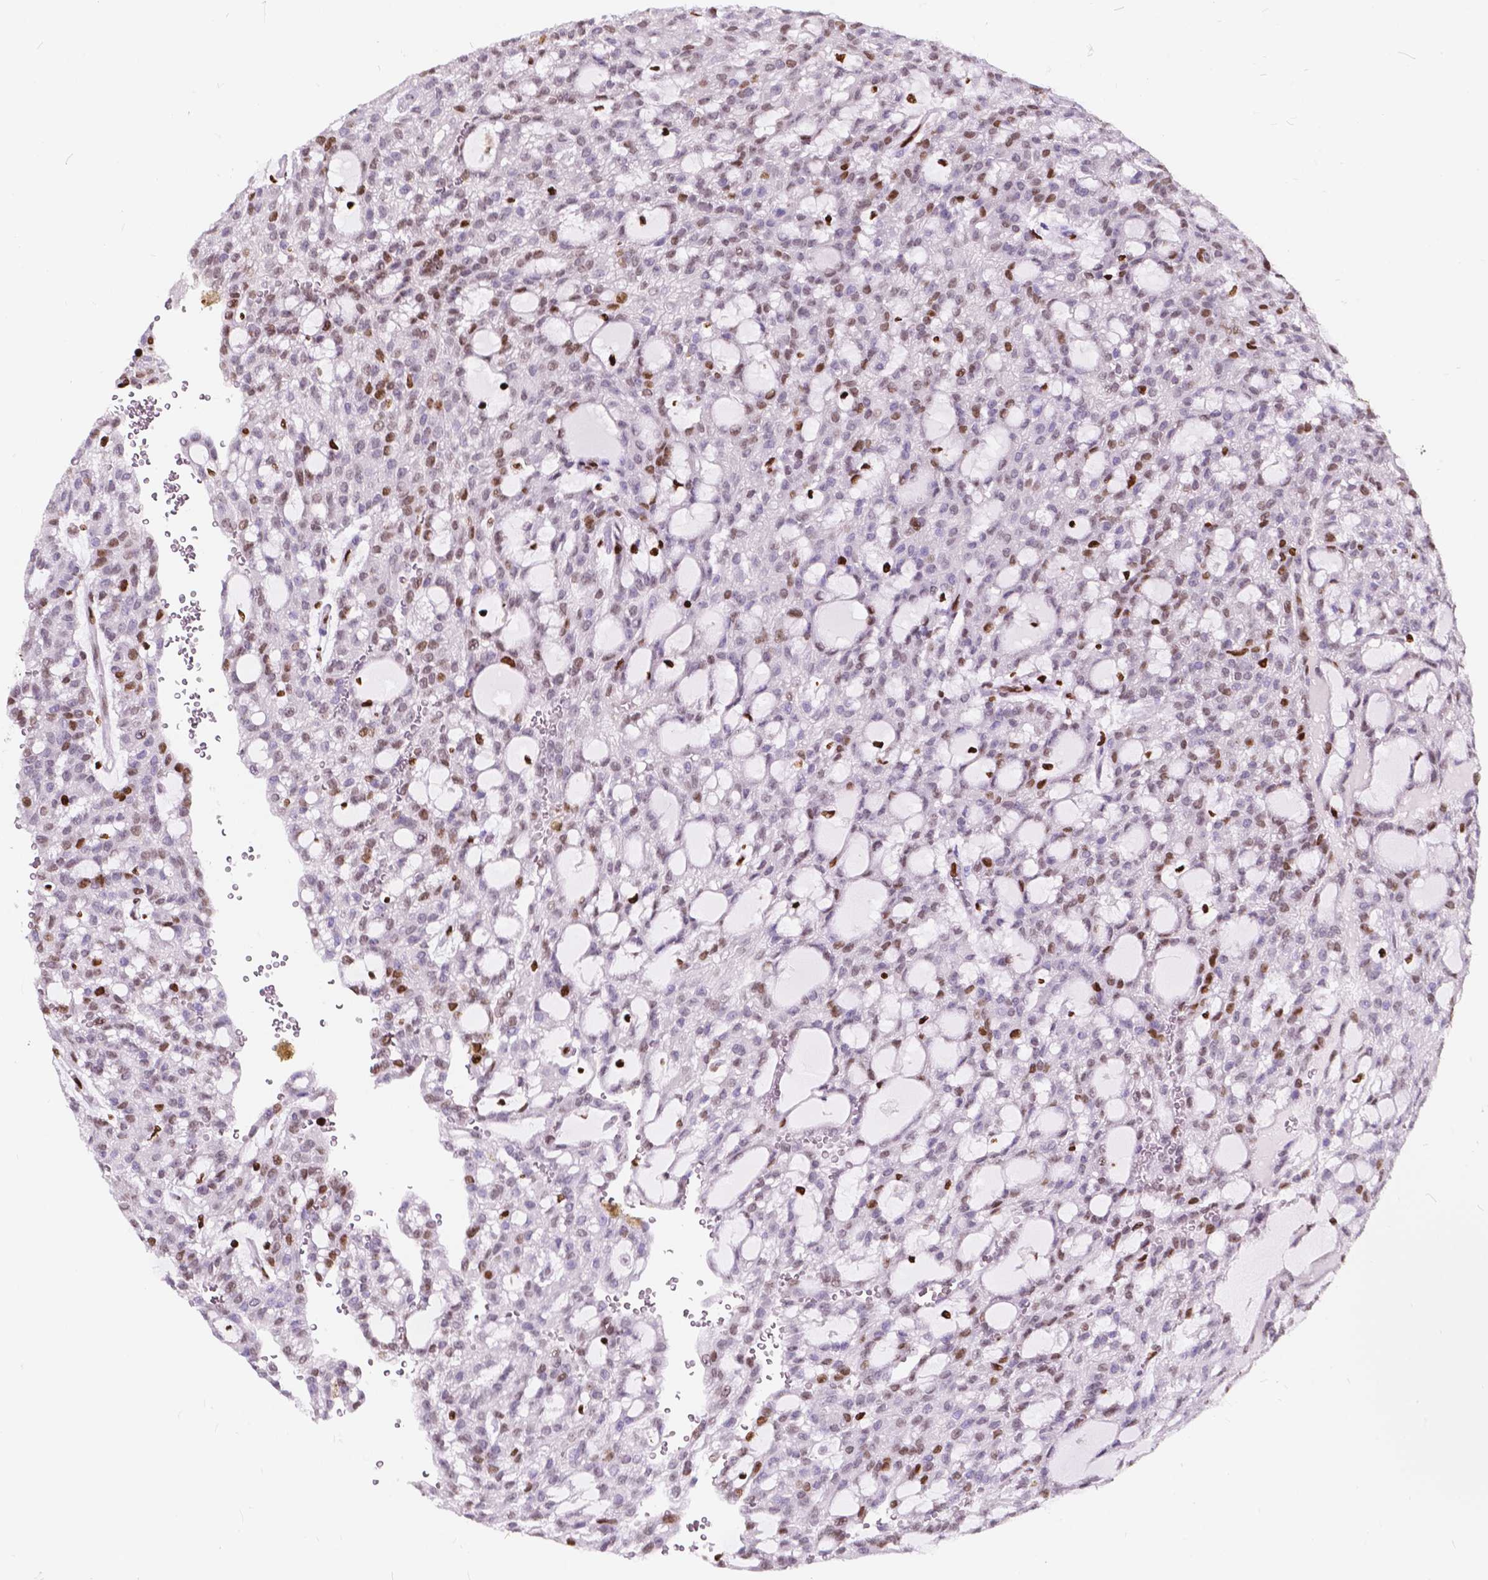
{"staining": {"intensity": "moderate", "quantity": "<25%", "location": "nuclear"}, "tissue": "renal cancer", "cell_type": "Tumor cells", "image_type": "cancer", "snomed": [{"axis": "morphology", "description": "Adenocarcinoma, NOS"}, {"axis": "topography", "description": "Kidney"}], "caption": "Renal adenocarcinoma stained for a protein (brown) displays moderate nuclear positive expression in approximately <25% of tumor cells.", "gene": "CBY3", "patient": {"sex": "male", "age": 63}}